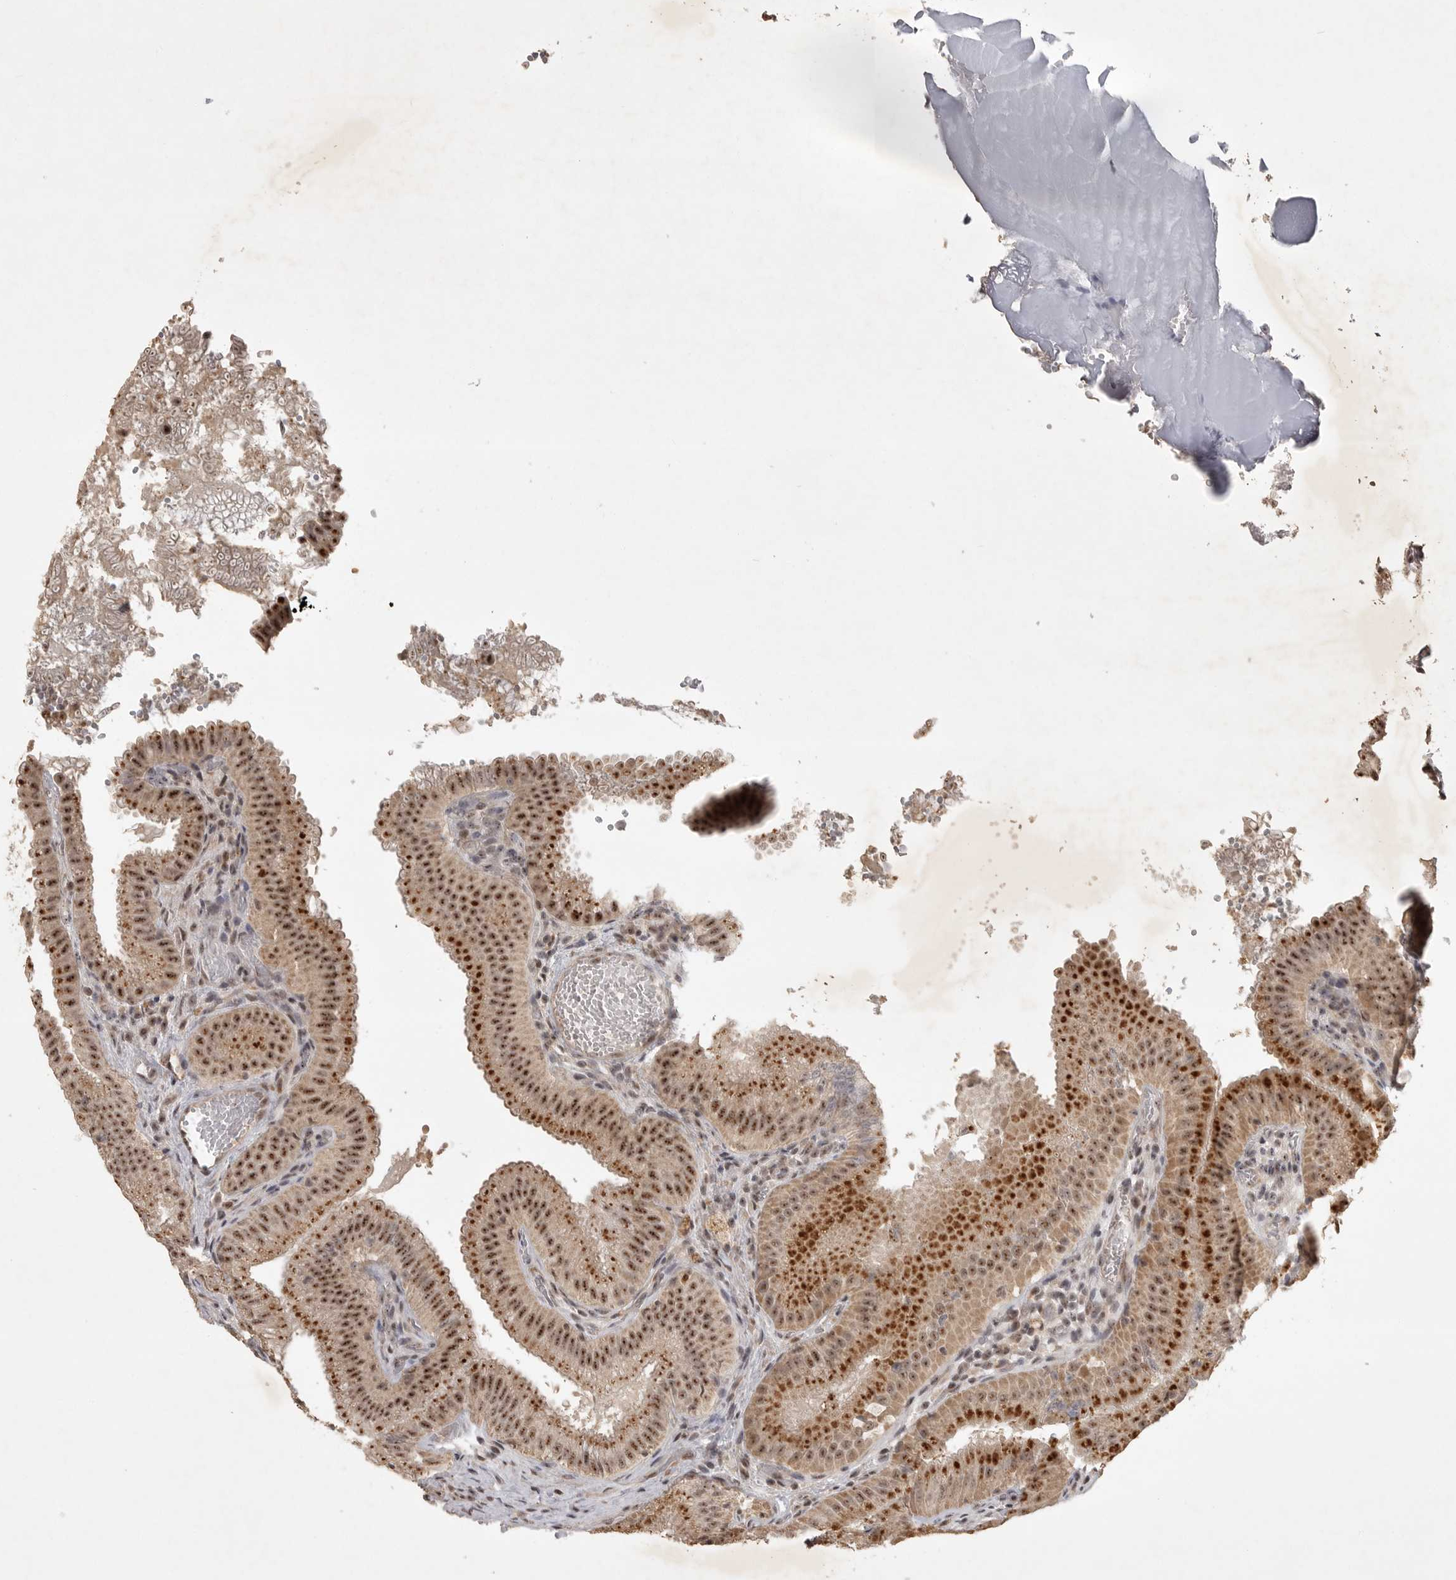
{"staining": {"intensity": "strong", "quantity": ">75%", "location": "cytoplasmic/membranous,nuclear"}, "tissue": "gallbladder", "cell_type": "Glandular cells", "image_type": "normal", "snomed": [{"axis": "morphology", "description": "Normal tissue, NOS"}, {"axis": "topography", "description": "Gallbladder"}], "caption": "Protein staining of benign gallbladder exhibits strong cytoplasmic/membranous,nuclear expression in about >75% of glandular cells. The staining is performed using DAB brown chromogen to label protein expression. The nuclei are counter-stained blue using hematoxylin.", "gene": "POMP", "patient": {"sex": "female", "age": 30}}